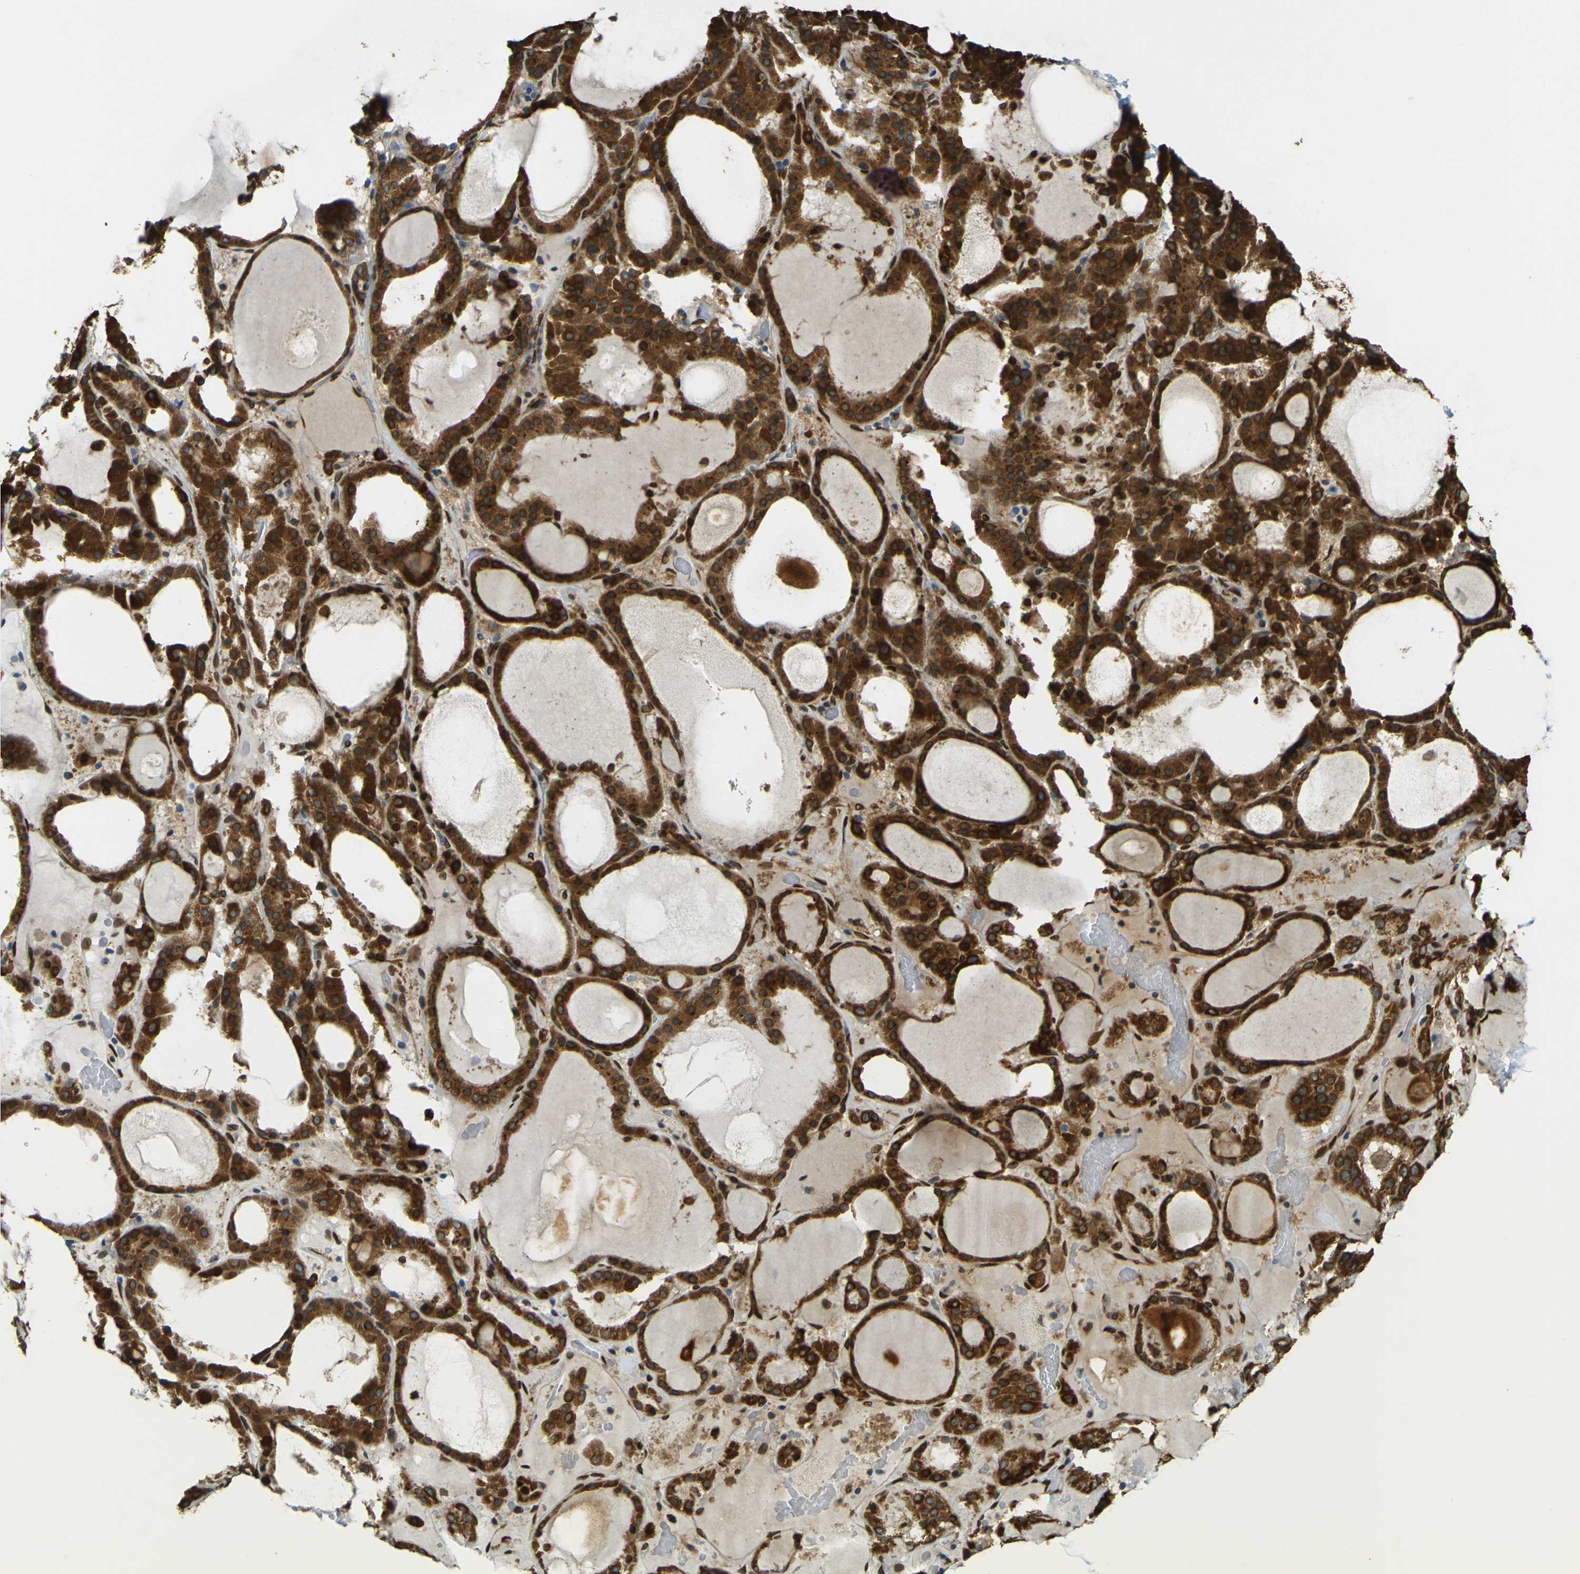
{"staining": {"intensity": "strong", "quantity": ">75%", "location": "cytoplasmic/membranous,nuclear"}, "tissue": "thyroid gland", "cell_type": "Glandular cells", "image_type": "normal", "snomed": [{"axis": "morphology", "description": "Normal tissue, NOS"}, {"axis": "morphology", "description": "Carcinoma, NOS"}, {"axis": "topography", "description": "Thyroid gland"}], "caption": "IHC of benign human thyroid gland demonstrates high levels of strong cytoplasmic/membranous,nuclear positivity in about >75% of glandular cells. The protein is stained brown, and the nuclei are stained in blue (DAB IHC with brightfield microscopy, high magnification).", "gene": "GALNT1", "patient": {"sex": "female", "age": 86}}